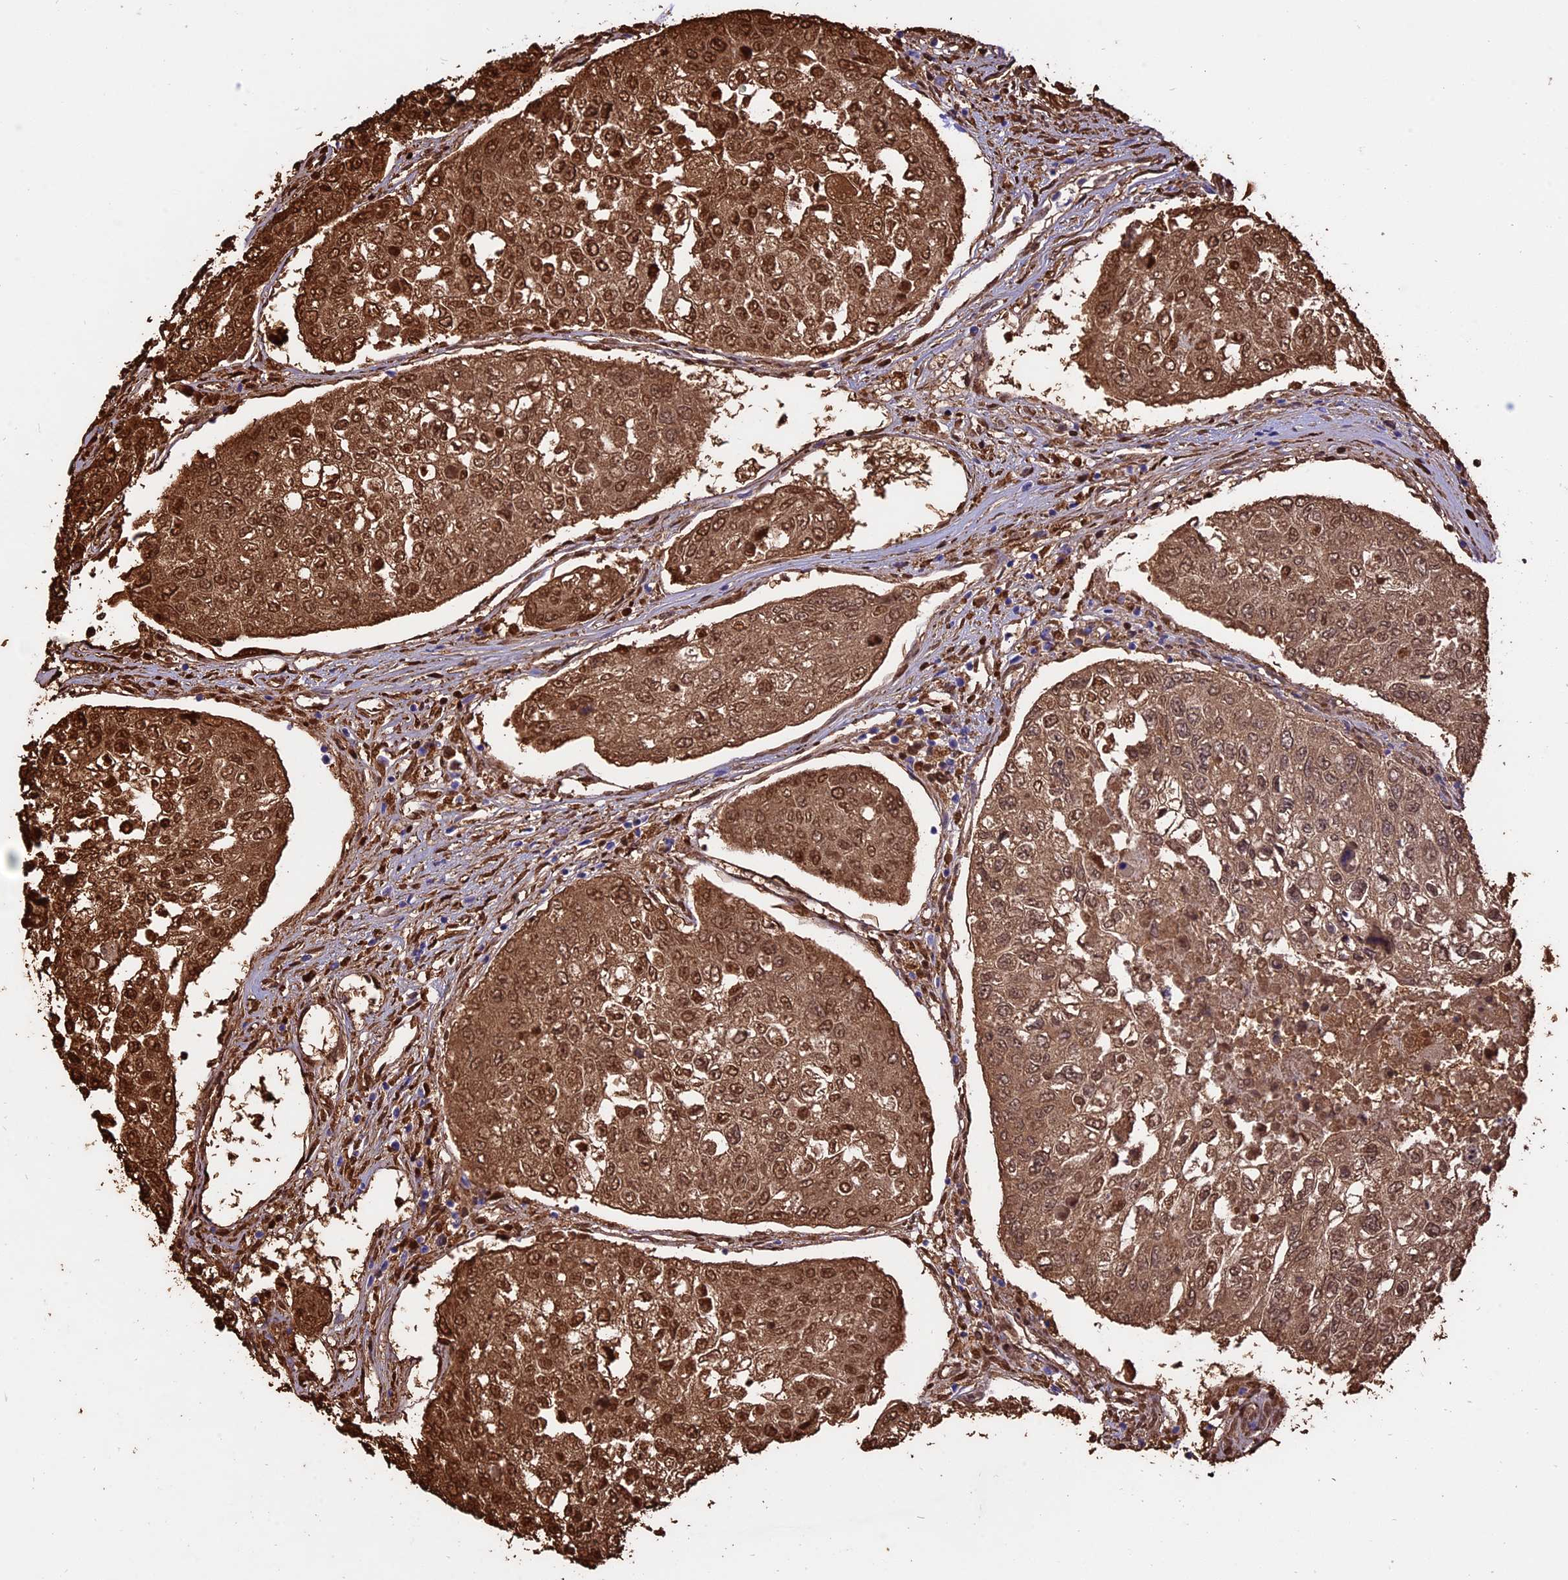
{"staining": {"intensity": "strong", "quantity": ">75%", "location": "cytoplasmic/membranous,nuclear"}, "tissue": "urothelial cancer", "cell_type": "Tumor cells", "image_type": "cancer", "snomed": [{"axis": "morphology", "description": "Urothelial carcinoma, High grade"}, {"axis": "topography", "description": "Lymph node"}, {"axis": "topography", "description": "Urinary bladder"}], "caption": "Approximately >75% of tumor cells in human urothelial cancer display strong cytoplasmic/membranous and nuclear protein expression as visualized by brown immunohistochemical staining.", "gene": "TTC4", "patient": {"sex": "male", "age": 51}}